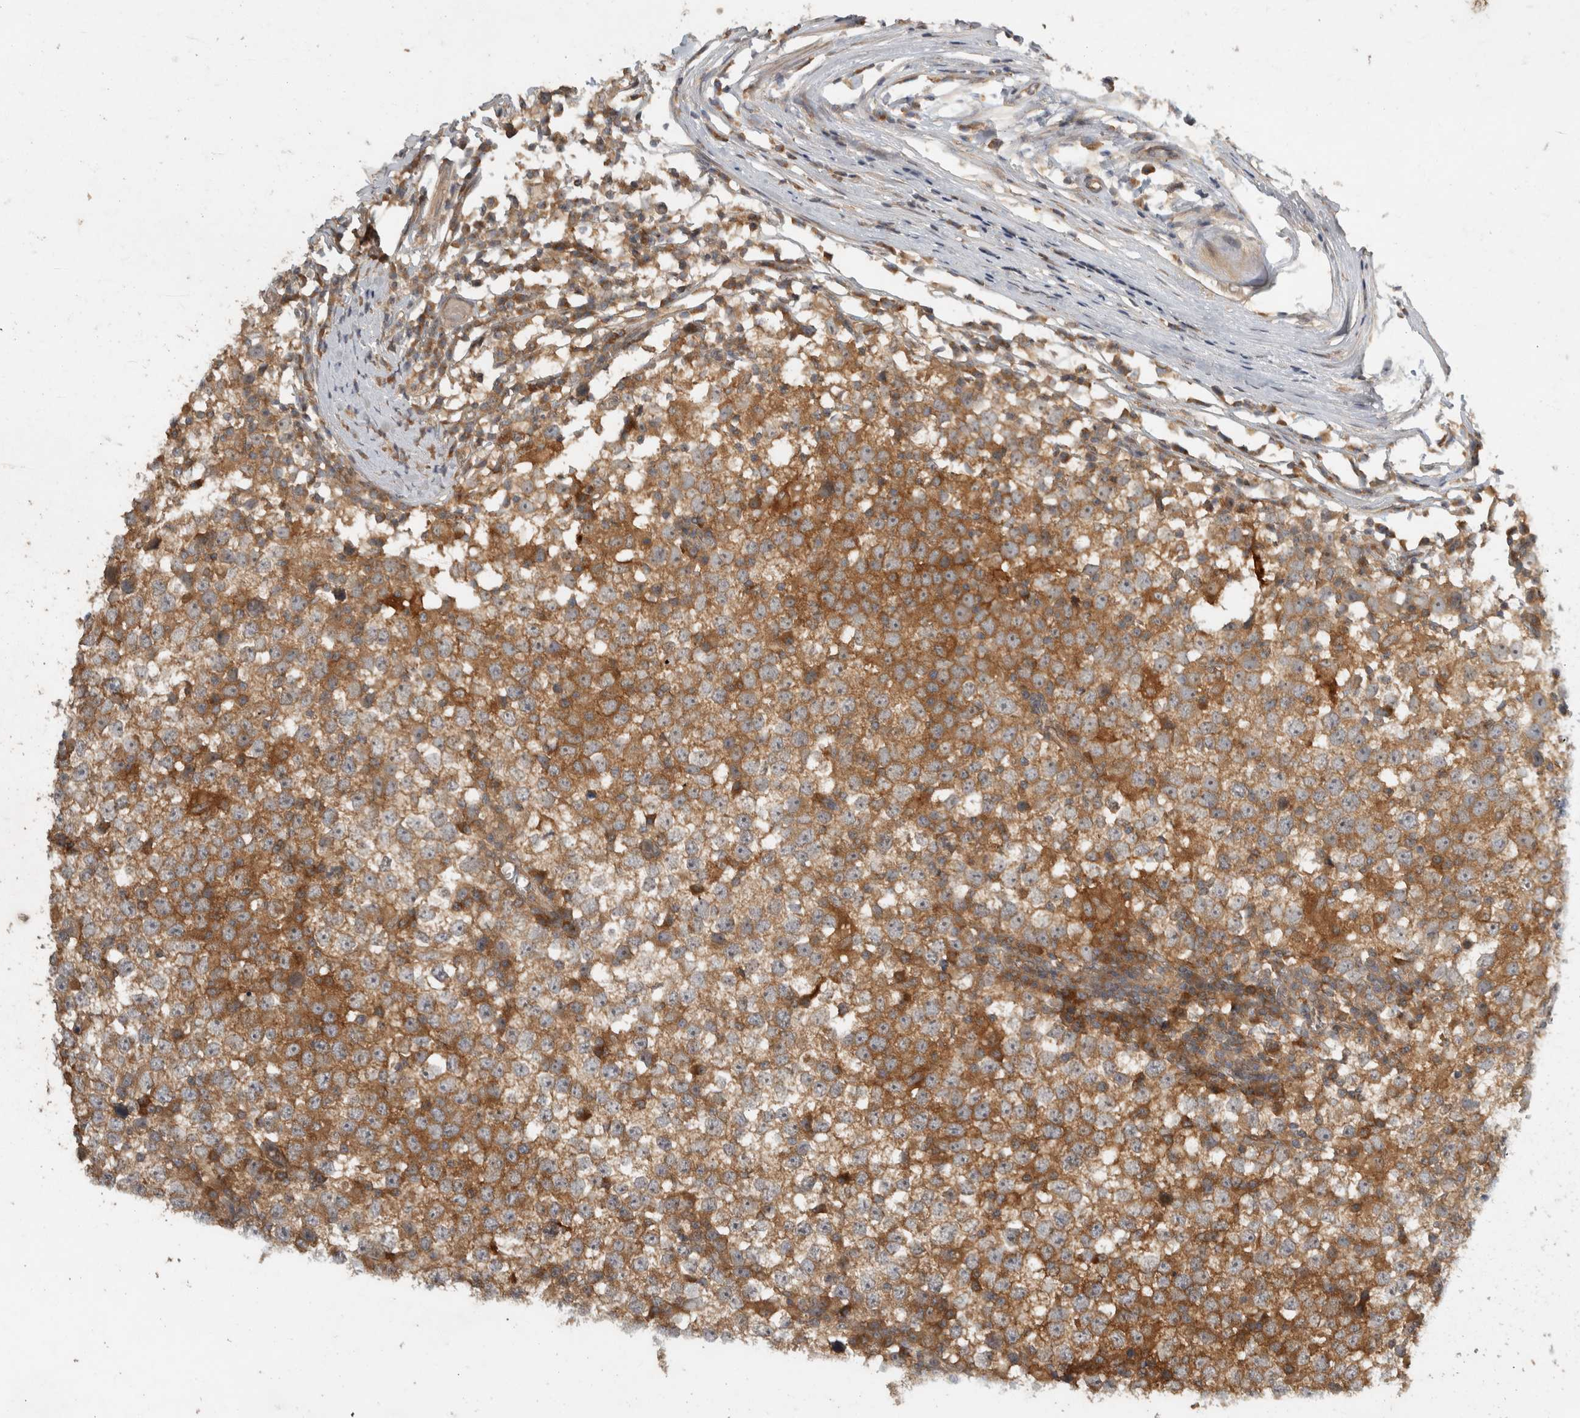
{"staining": {"intensity": "moderate", "quantity": ">75%", "location": "cytoplasmic/membranous"}, "tissue": "testis cancer", "cell_type": "Tumor cells", "image_type": "cancer", "snomed": [{"axis": "morphology", "description": "Seminoma, NOS"}, {"axis": "topography", "description": "Testis"}], "caption": "This is an image of immunohistochemistry (IHC) staining of testis seminoma, which shows moderate expression in the cytoplasmic/membranous of tumor cells.", "gene": "VEPH1", "patient": {"sex": "male", "age": 65}}